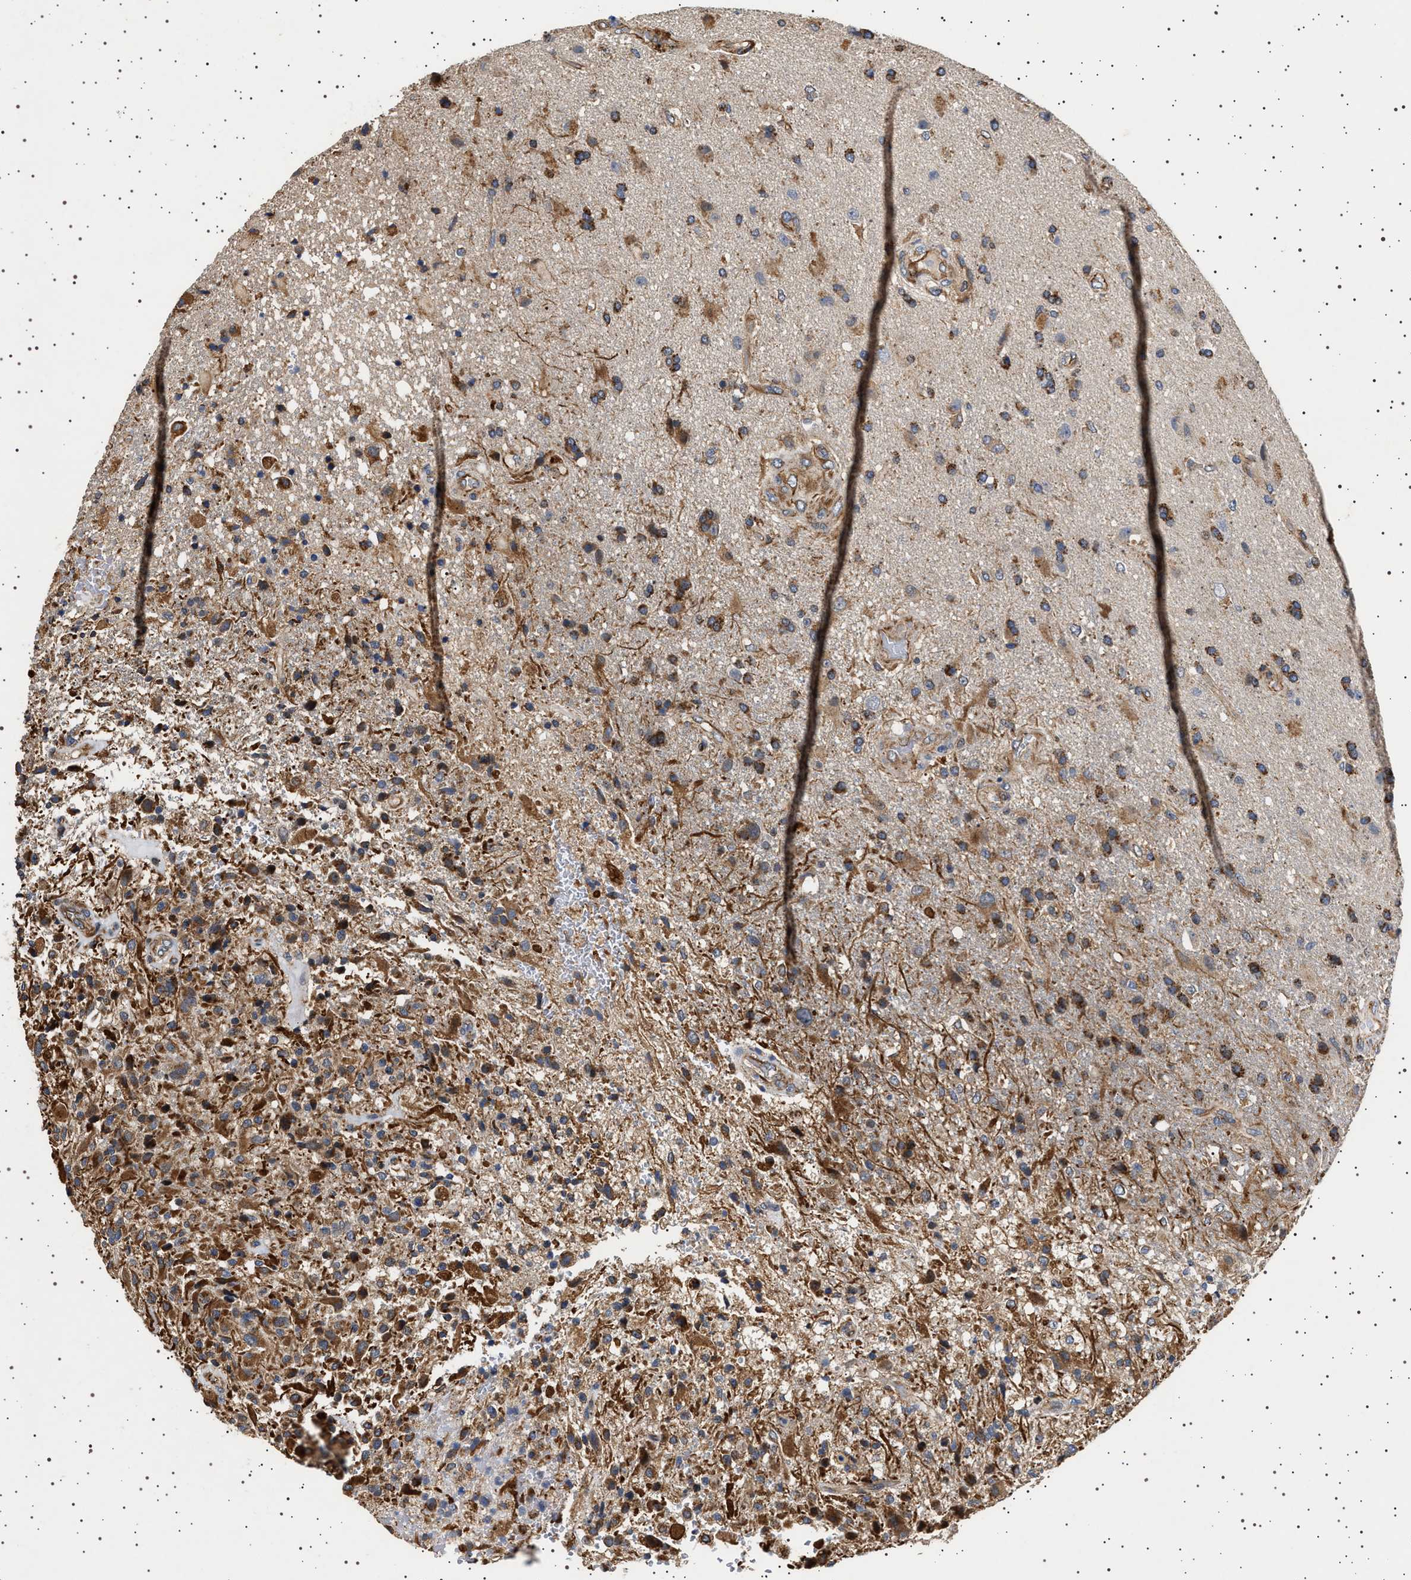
{"staining": {"intensity": "moderate", "quantity": ">75%", "location": "cytoplasmic/membranous"}, "tissue": "glioma", "cell_type": "Tumor cells", "image_type": "cancer", "snomed": [{"axis": "morphology", "description": "Glioma, malignant, High grade"}, {"axis": "topography", "description": "Brain"}], "caption": "Moderate cytoplasmic/membranous positivity for a protein is present in approximately >75% of tumor cells of glioma using immunohistochemistry (IHC).", "gene": "TRUB2", "patient": {"sex": "male", "age": 72}}